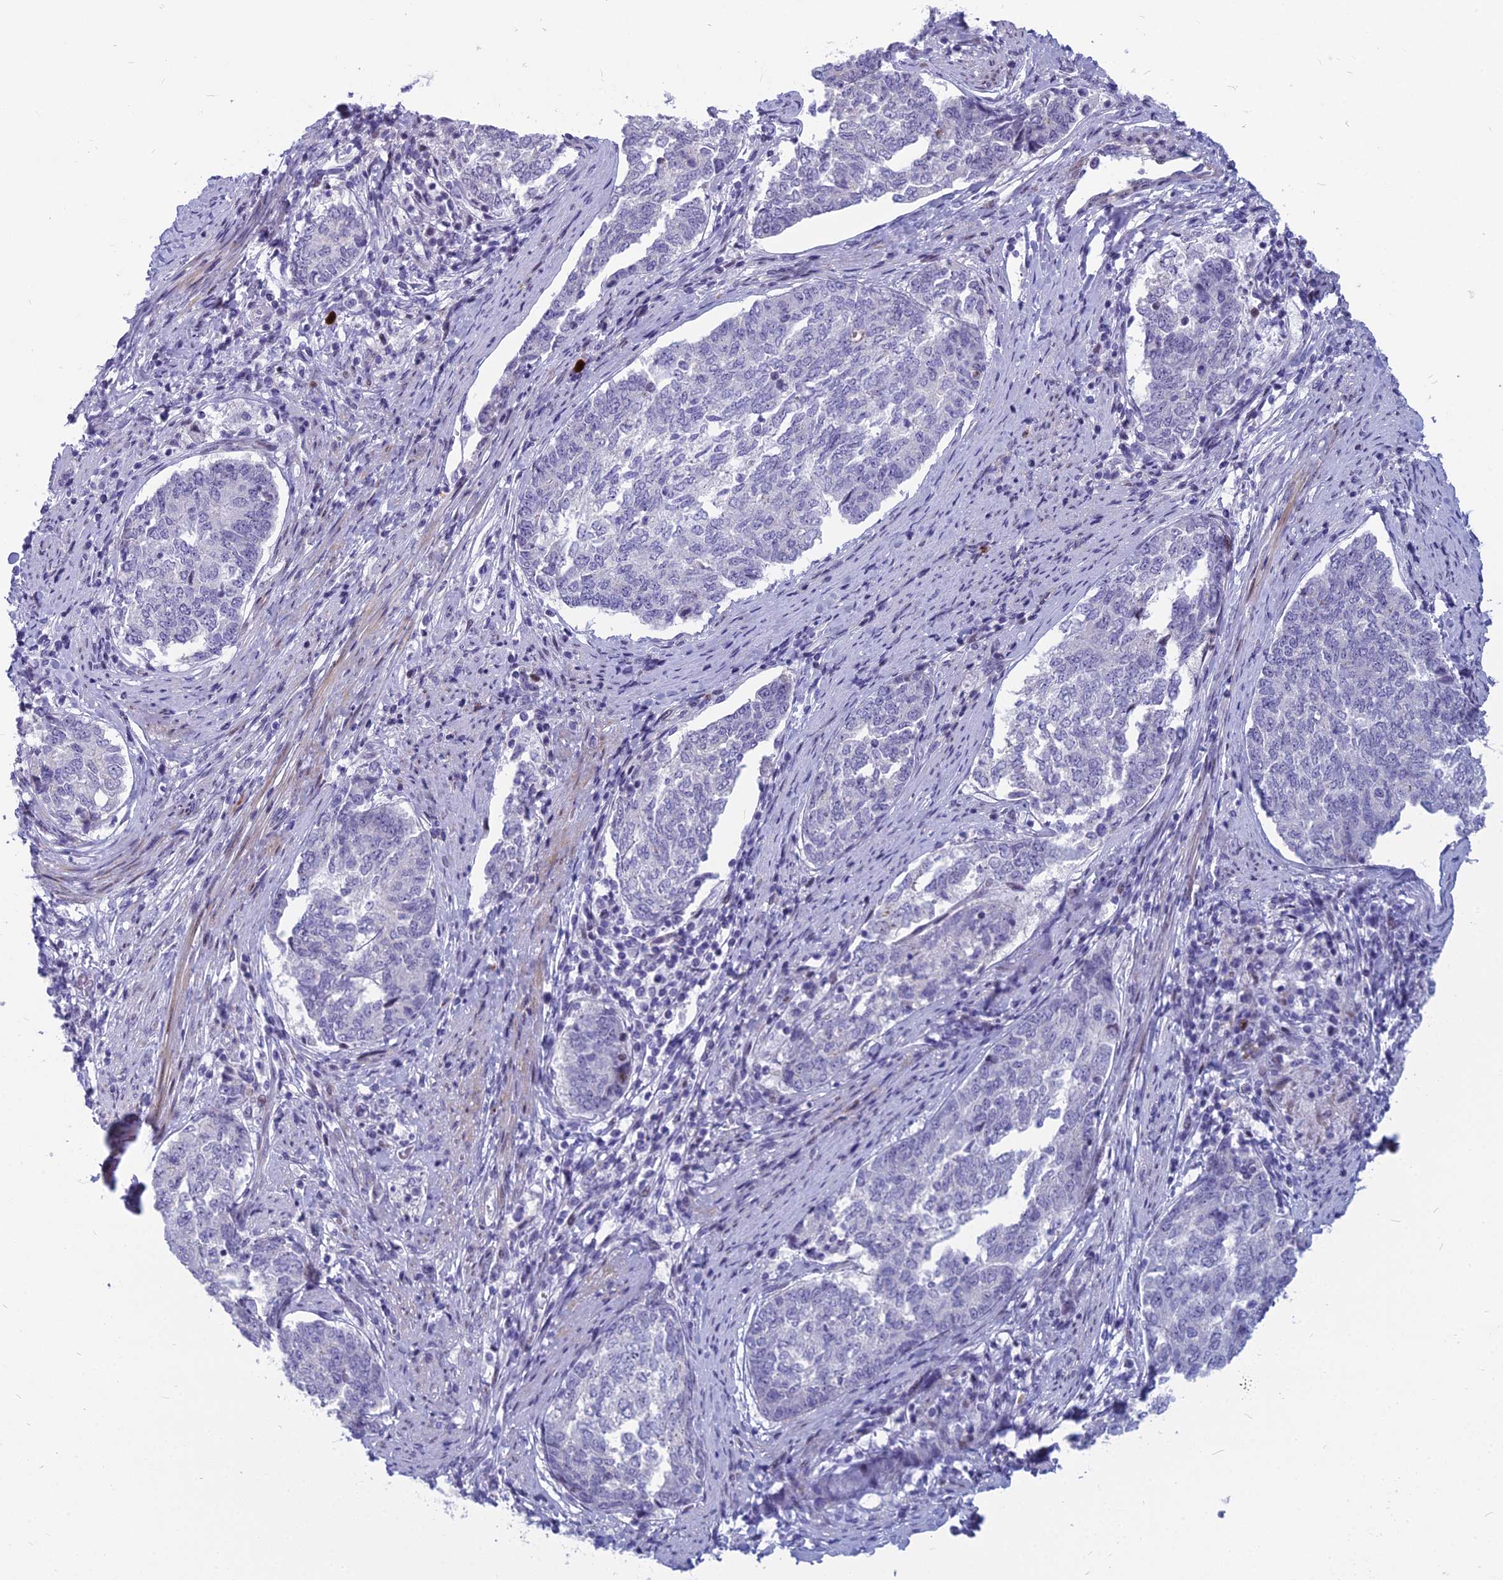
{"staining": {"intensity": "negative", "quantity": "none", "location": "none"}, "tissue": "endometrial cancer", "cell_type": "Tumor cells", "image_type": "cancer", "snomed": [{"axis": "morphology", "description": "Adenocarcinoma, NOS"}, {"axis": "topography", "description": "Endometrium"}], "caption": "Immunohistochemical staining of endometrial adenocarcinoma displays no significant positivity in tumor cells. (Immunohistochemistry (ihc), brightfield microscopy, high magnification).", "gene": "MYBPC2", "patient": {"sex": "female", "age": 80}}